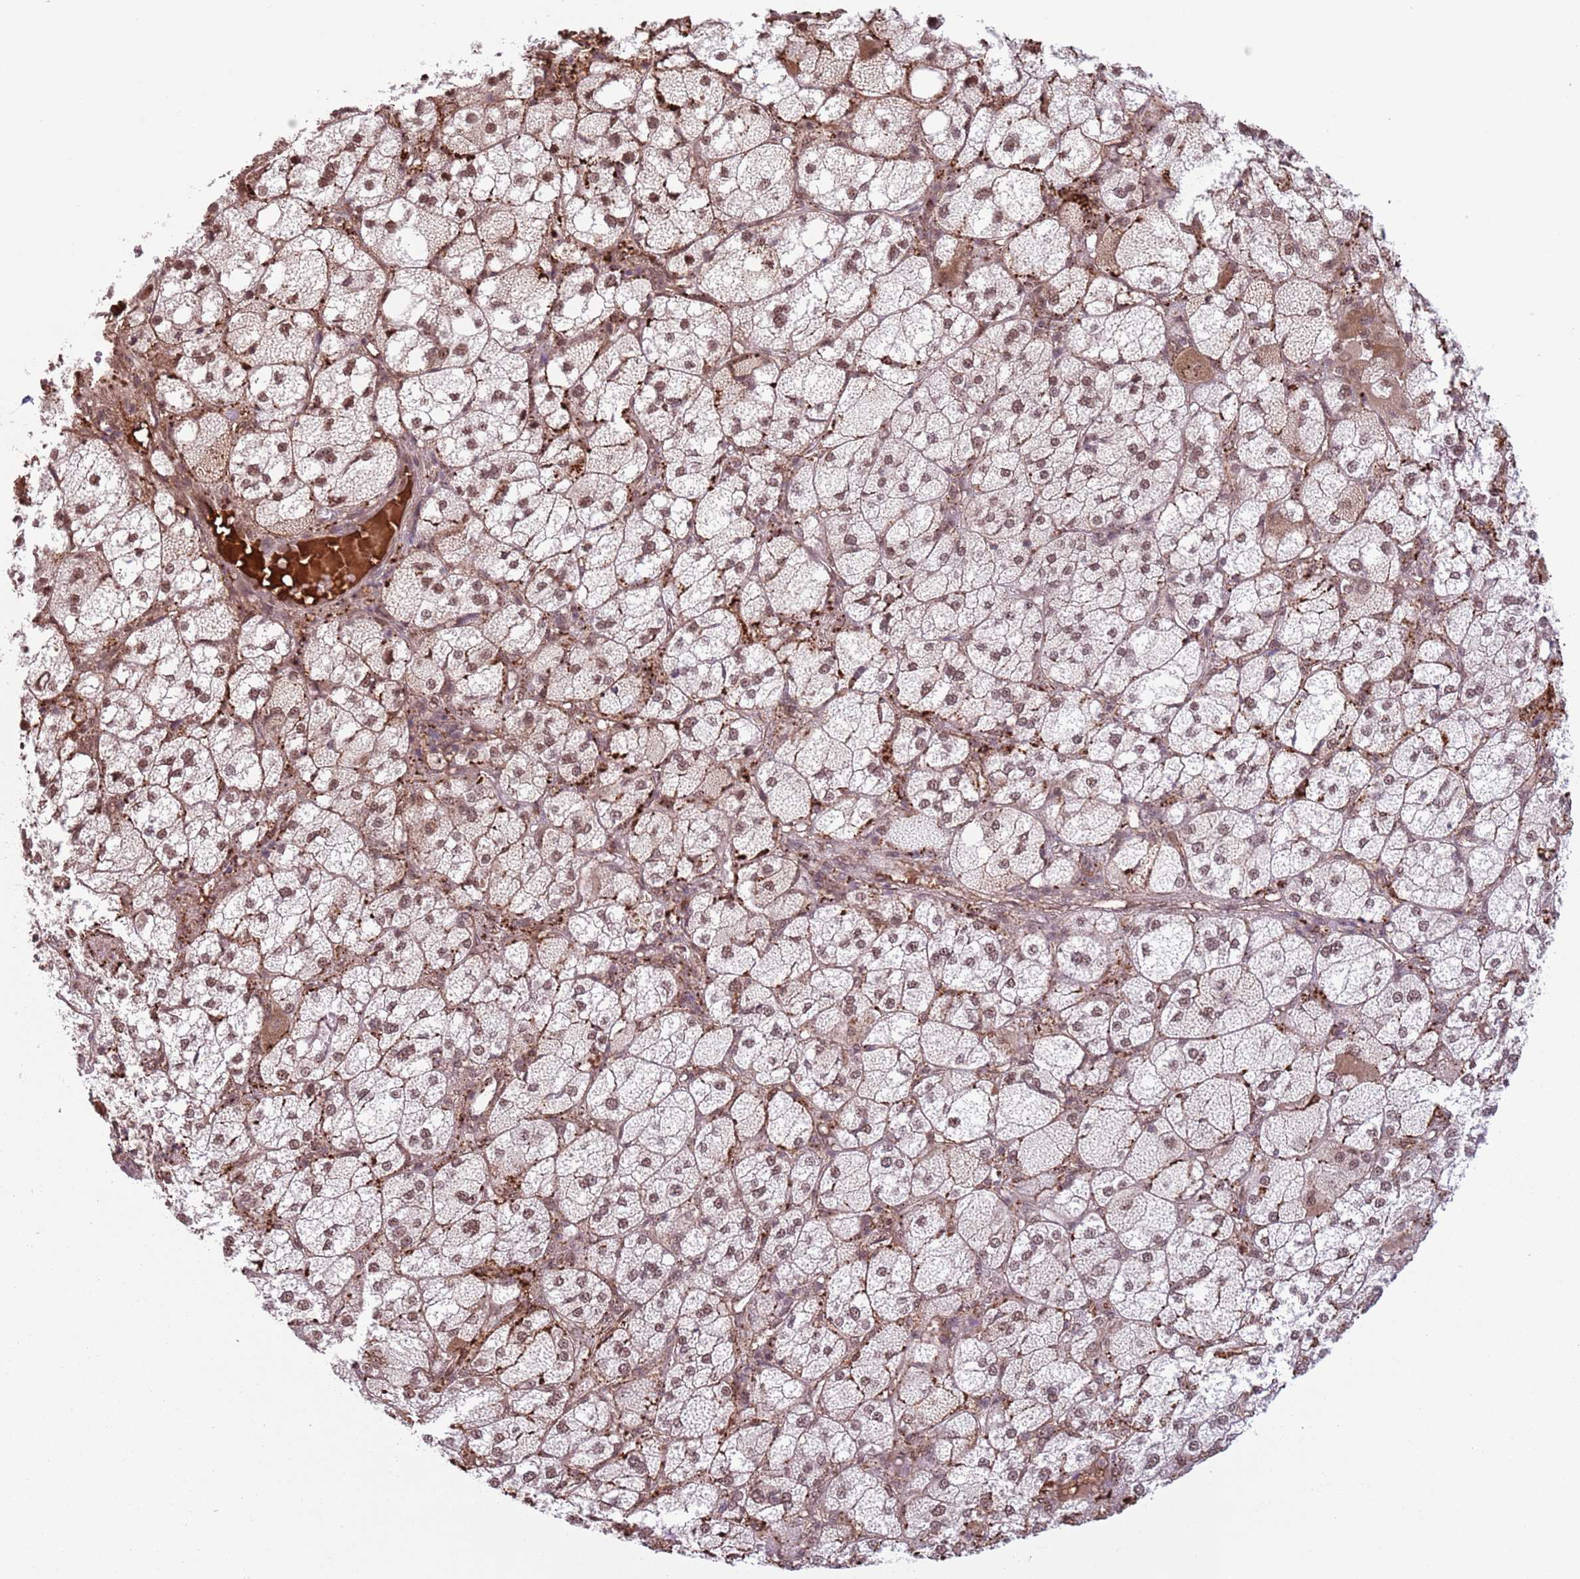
{"staining": {"intensity": "moderate", "quantity": ">75%", "location": "nuclear"}, "tissue": "adrenal gland", "cell_type": "Glandular cells", "image_type": "normal", "snomed": [{"axis": "morphology", "description": "Normal tissue, NOS"}, {"axis": "topography", "description": "Adrenal gland"}], "caption": "Immunohistochemistry (IHC) image of benign adrenal gland stained for a protein (brown), which displays medium levels of moderate nuclear positivity in approximately >75% of glandular cells.", "gene": "SIPA1L3", "patient": {"sex": "female", "age": 61}}